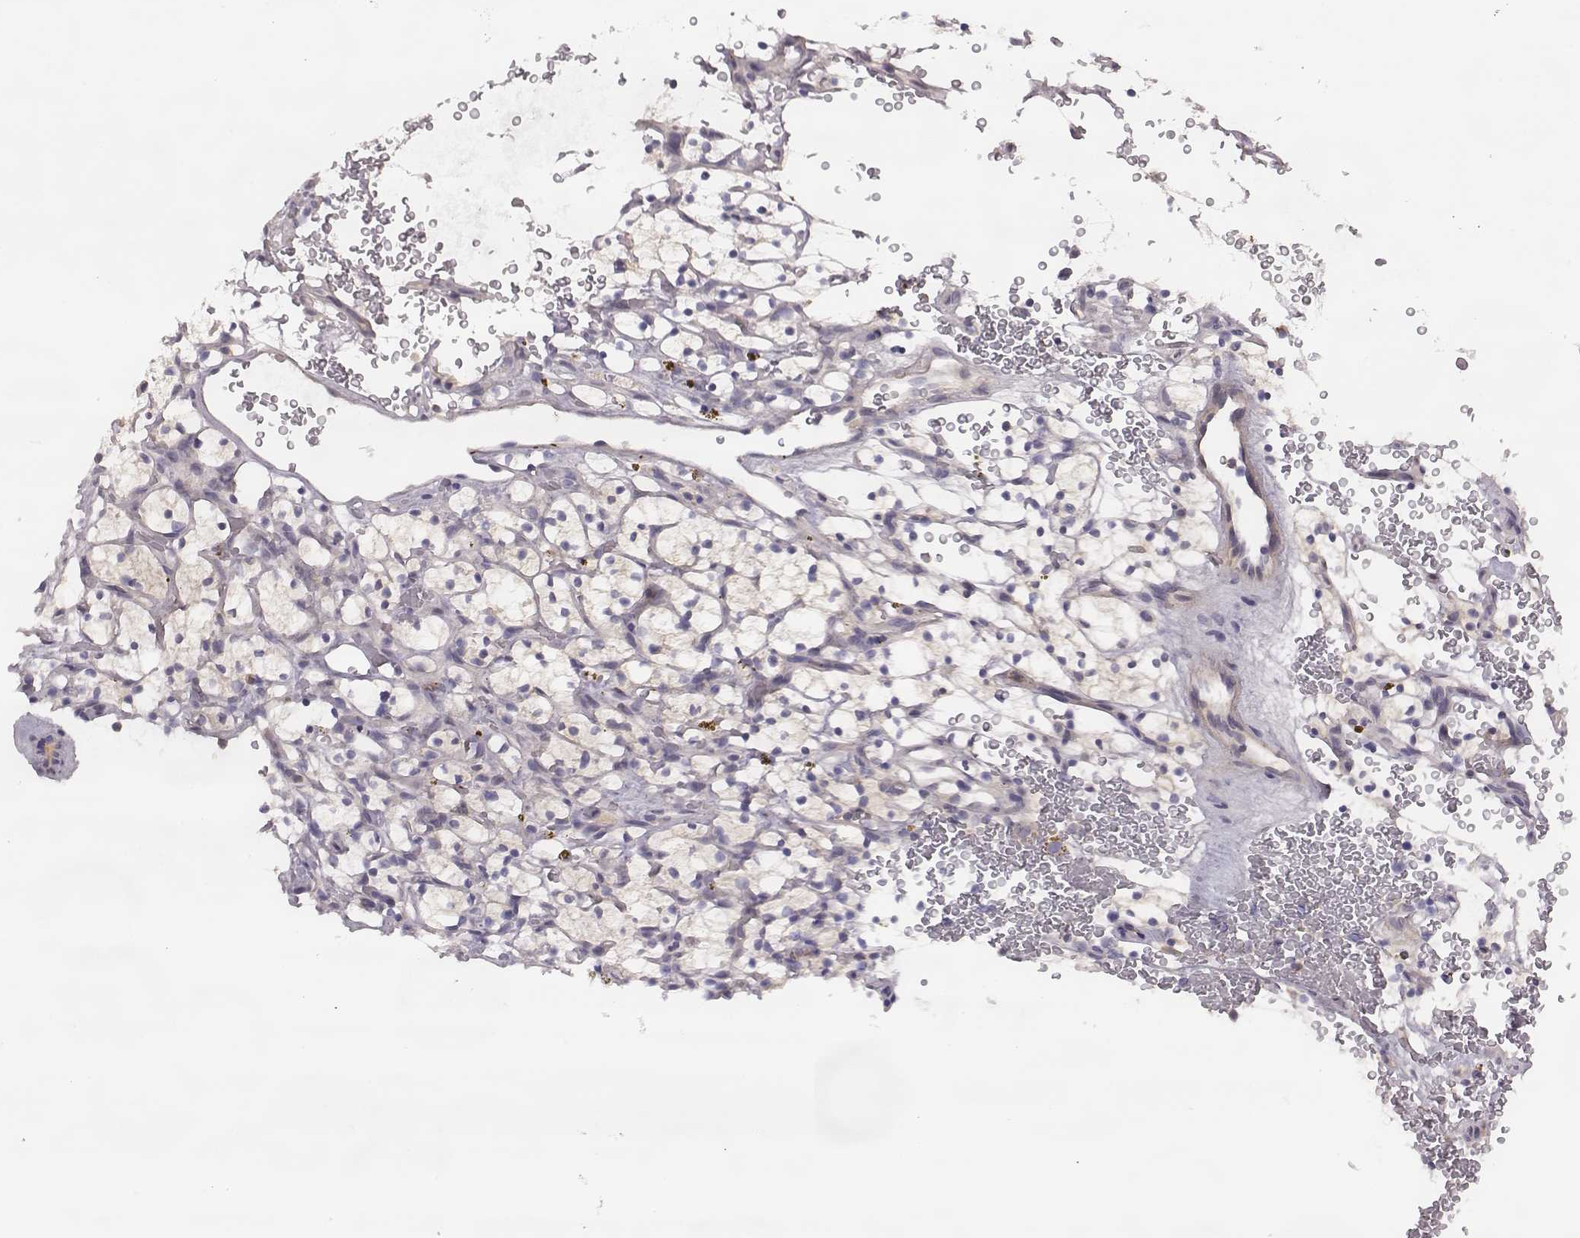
{"staining": {"intensity": "negative", "quantity": "none", "location": "none"}, "tissue": "renal cancer", "cell_type": "Tumor cells", "image_type": "cancer", "snomed": [{"axis": "morphology", "description": "Adenocarcinoma, NOS"}, {"axis": "topography", "description": "Kidney"}], "caption": "This is a micrograph of IHC staining of renal adenocarcinoma, which shows no staining in tumor cells.", "gene": "KMO", "patient": {"sex": "female", "age": 64}}